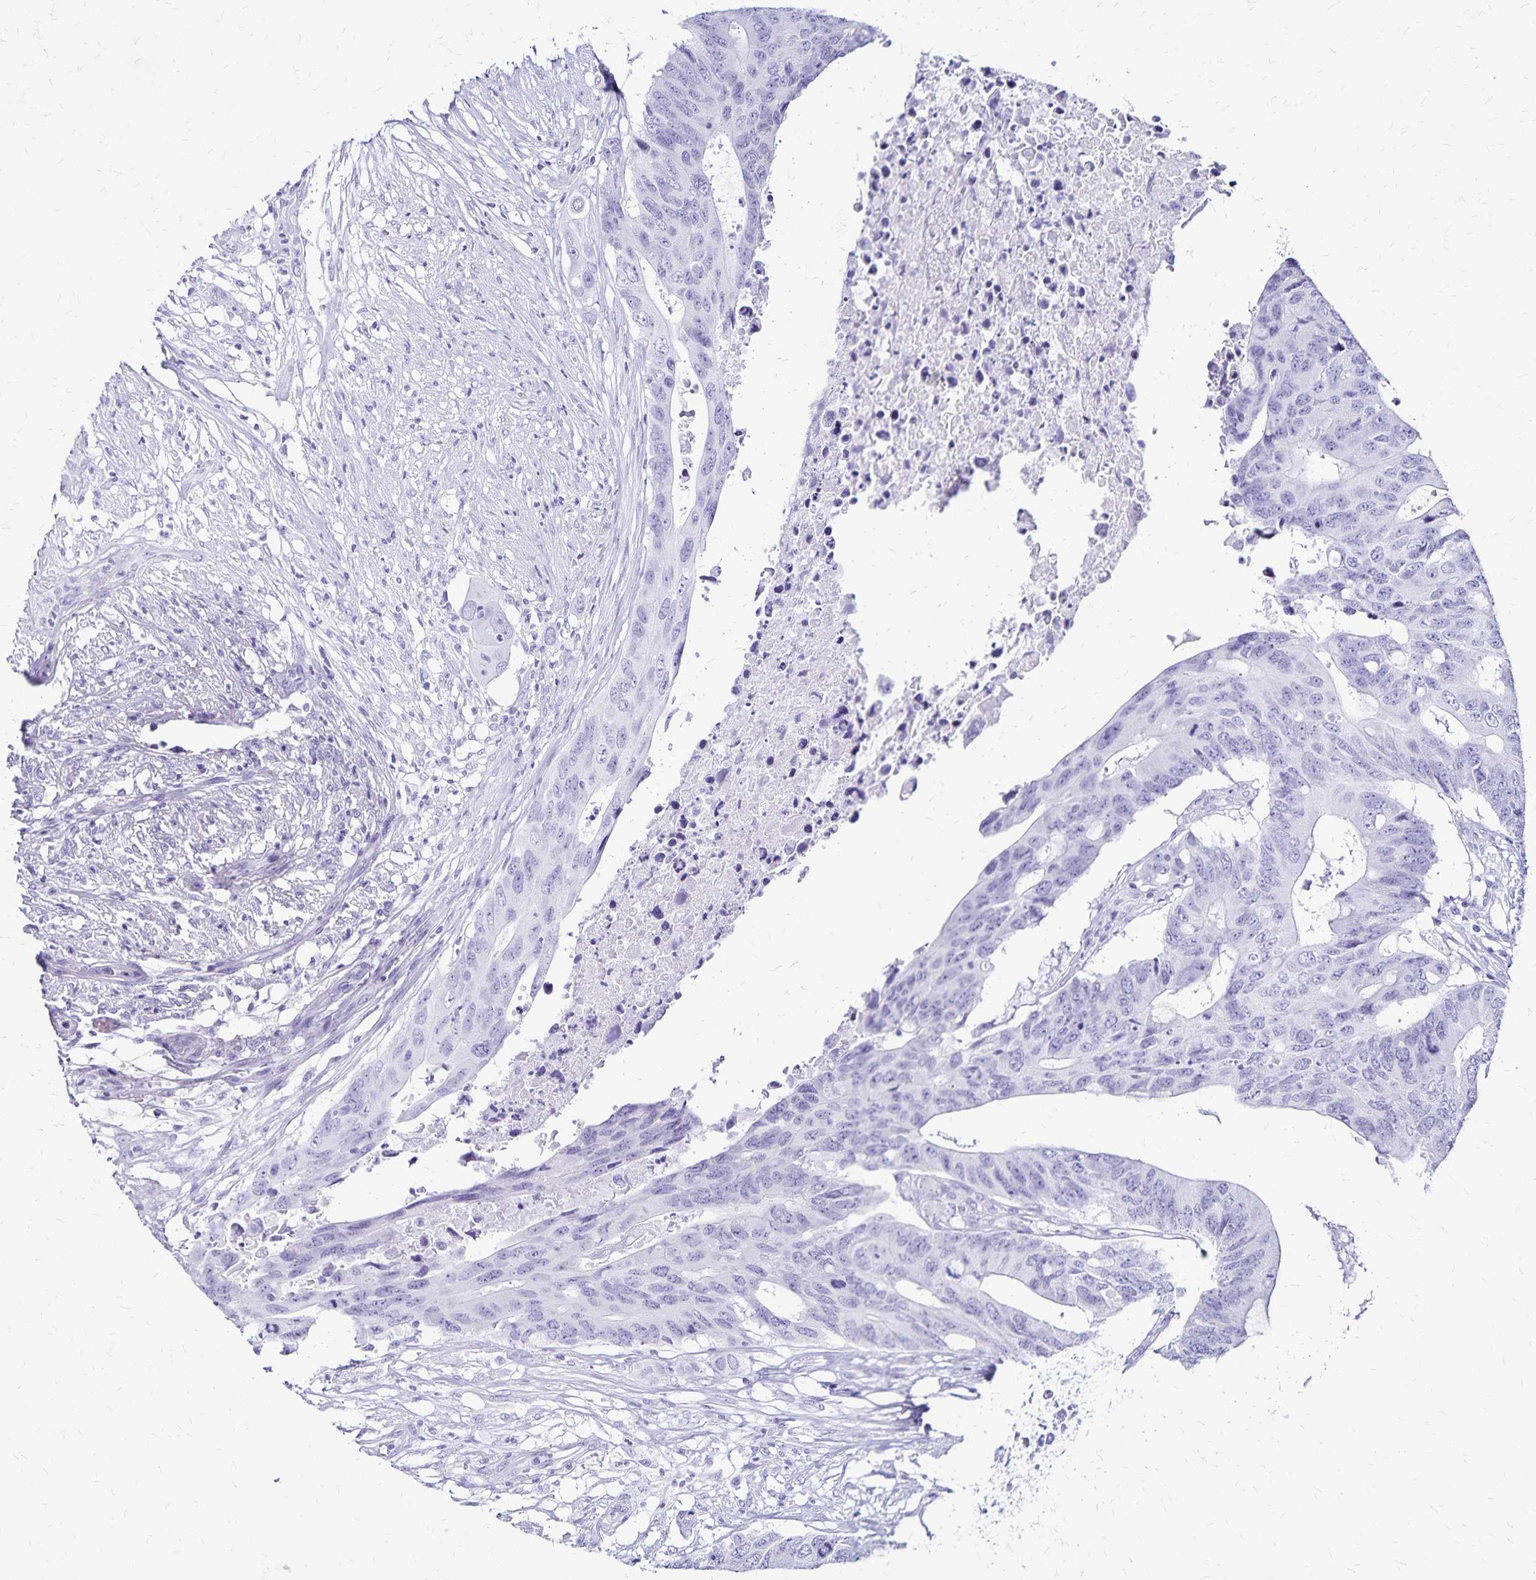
{"staining": {"intensity": "negative", "quantity": "none", "location": "none"}, "tissue": "colorectal cancer", "cell_type": "Tumor cells", "image_type": "cancer", "snomed": [{"axis": "morphology", "description": "Adenocarcinoma, NOS"}, {"axis": "topography", "description": "Colon"}], "caption": "IHC of colorectal cancer (adenocarcinoma) displays no staining in tumor cells.", "gene": "LIN28B", "patient": {"sex": "male", "age": 71}}